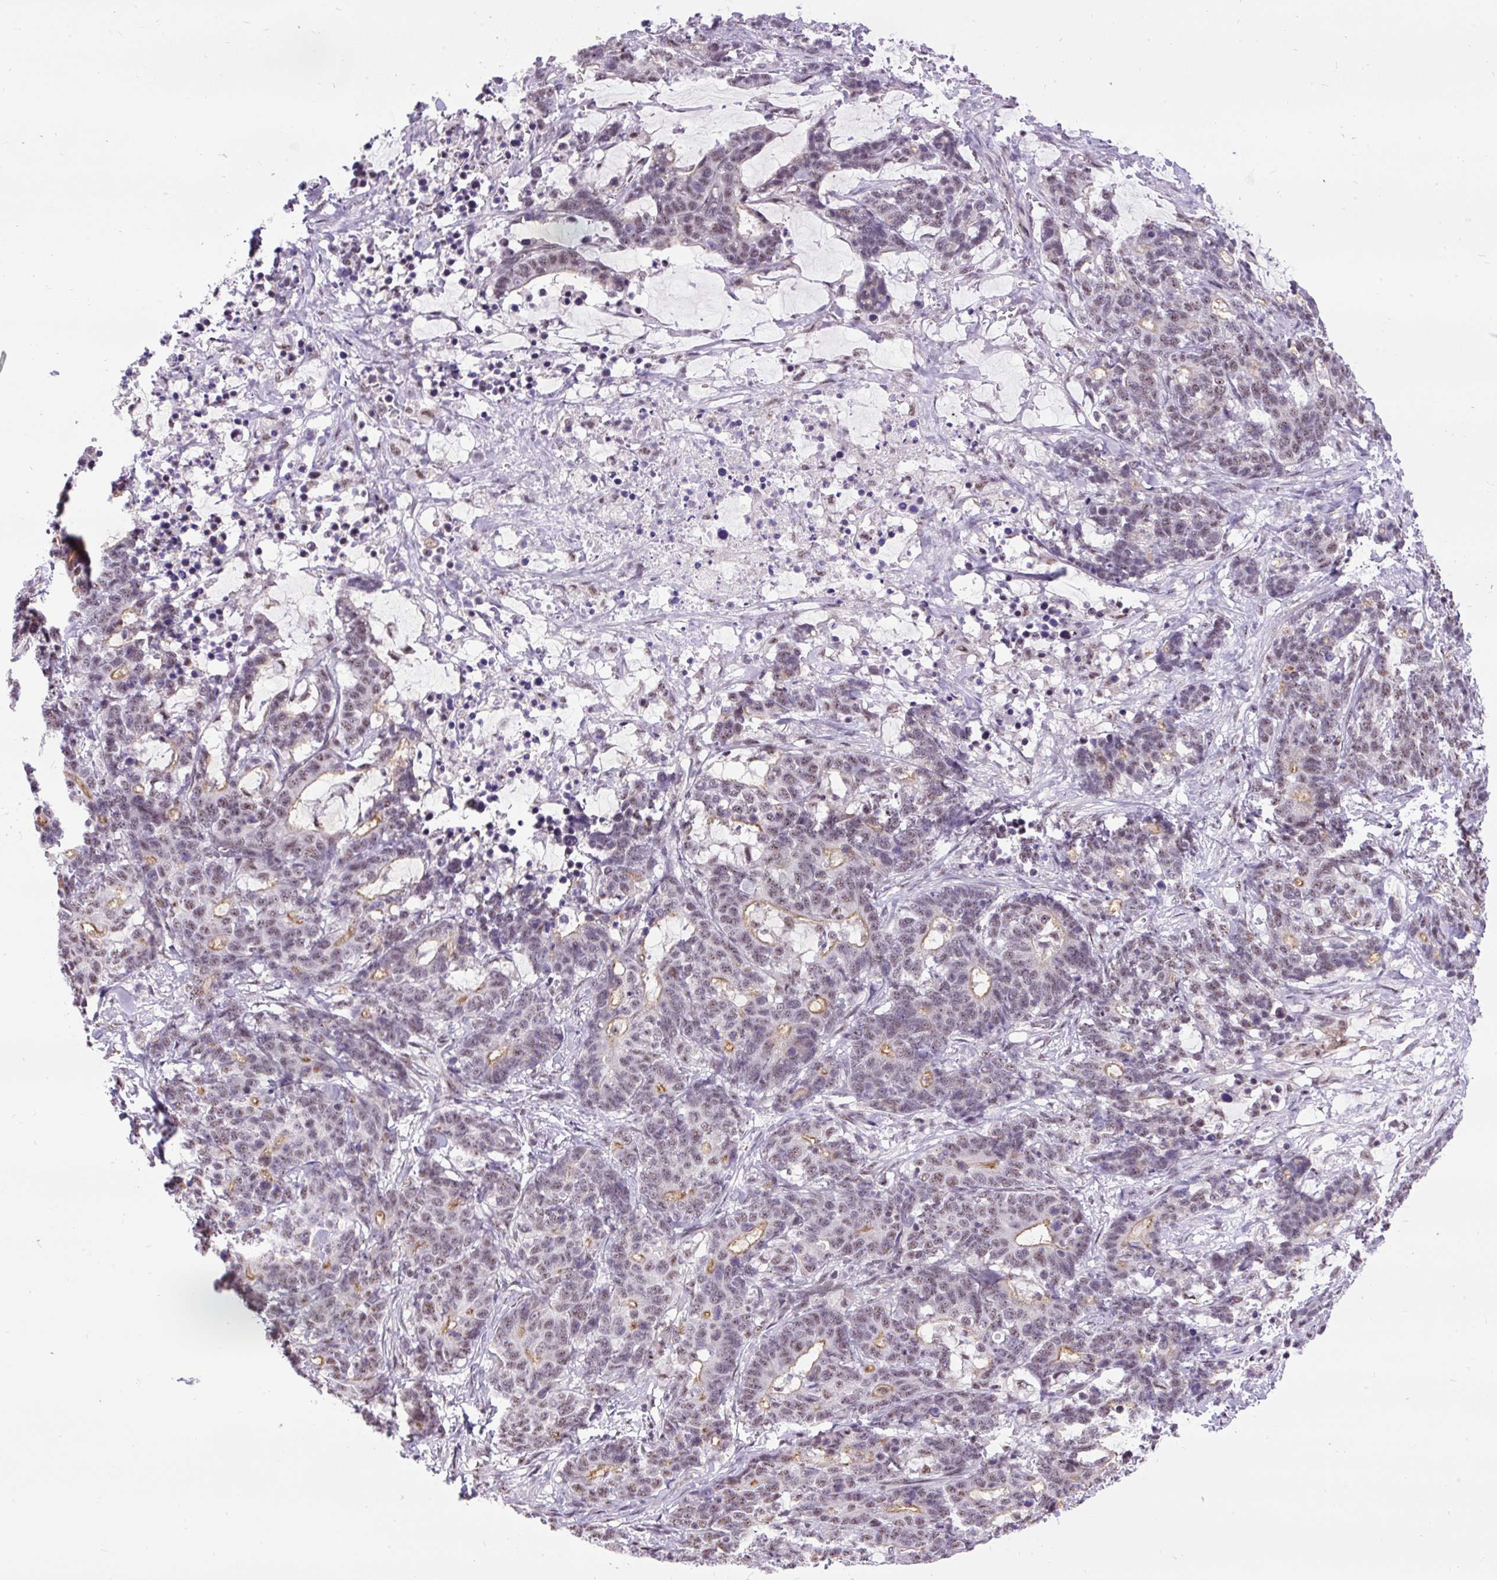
{"staining": {"intensity": "weak", "quantity": "<25%", "location": "cytoplasmic/membranous"}, "tissue": "stomach cancer", "cell_type": "Tumor cells", "image_type": "cancer", "snomed": [{"axis": "morphology", "description": "Normal tissue, NOS"}, {"axis": "morphology", "description": "Adenocarcinoma, NOS"}, {"axis": "topography", "description": "Stomach"}], "caption": "Immunohistochemistry of human stomach cancer (adenocarcinoma) displays no staining in tumor cells.", "gene": "SMC5", "patient": {"sex": "female", "age": 64}}